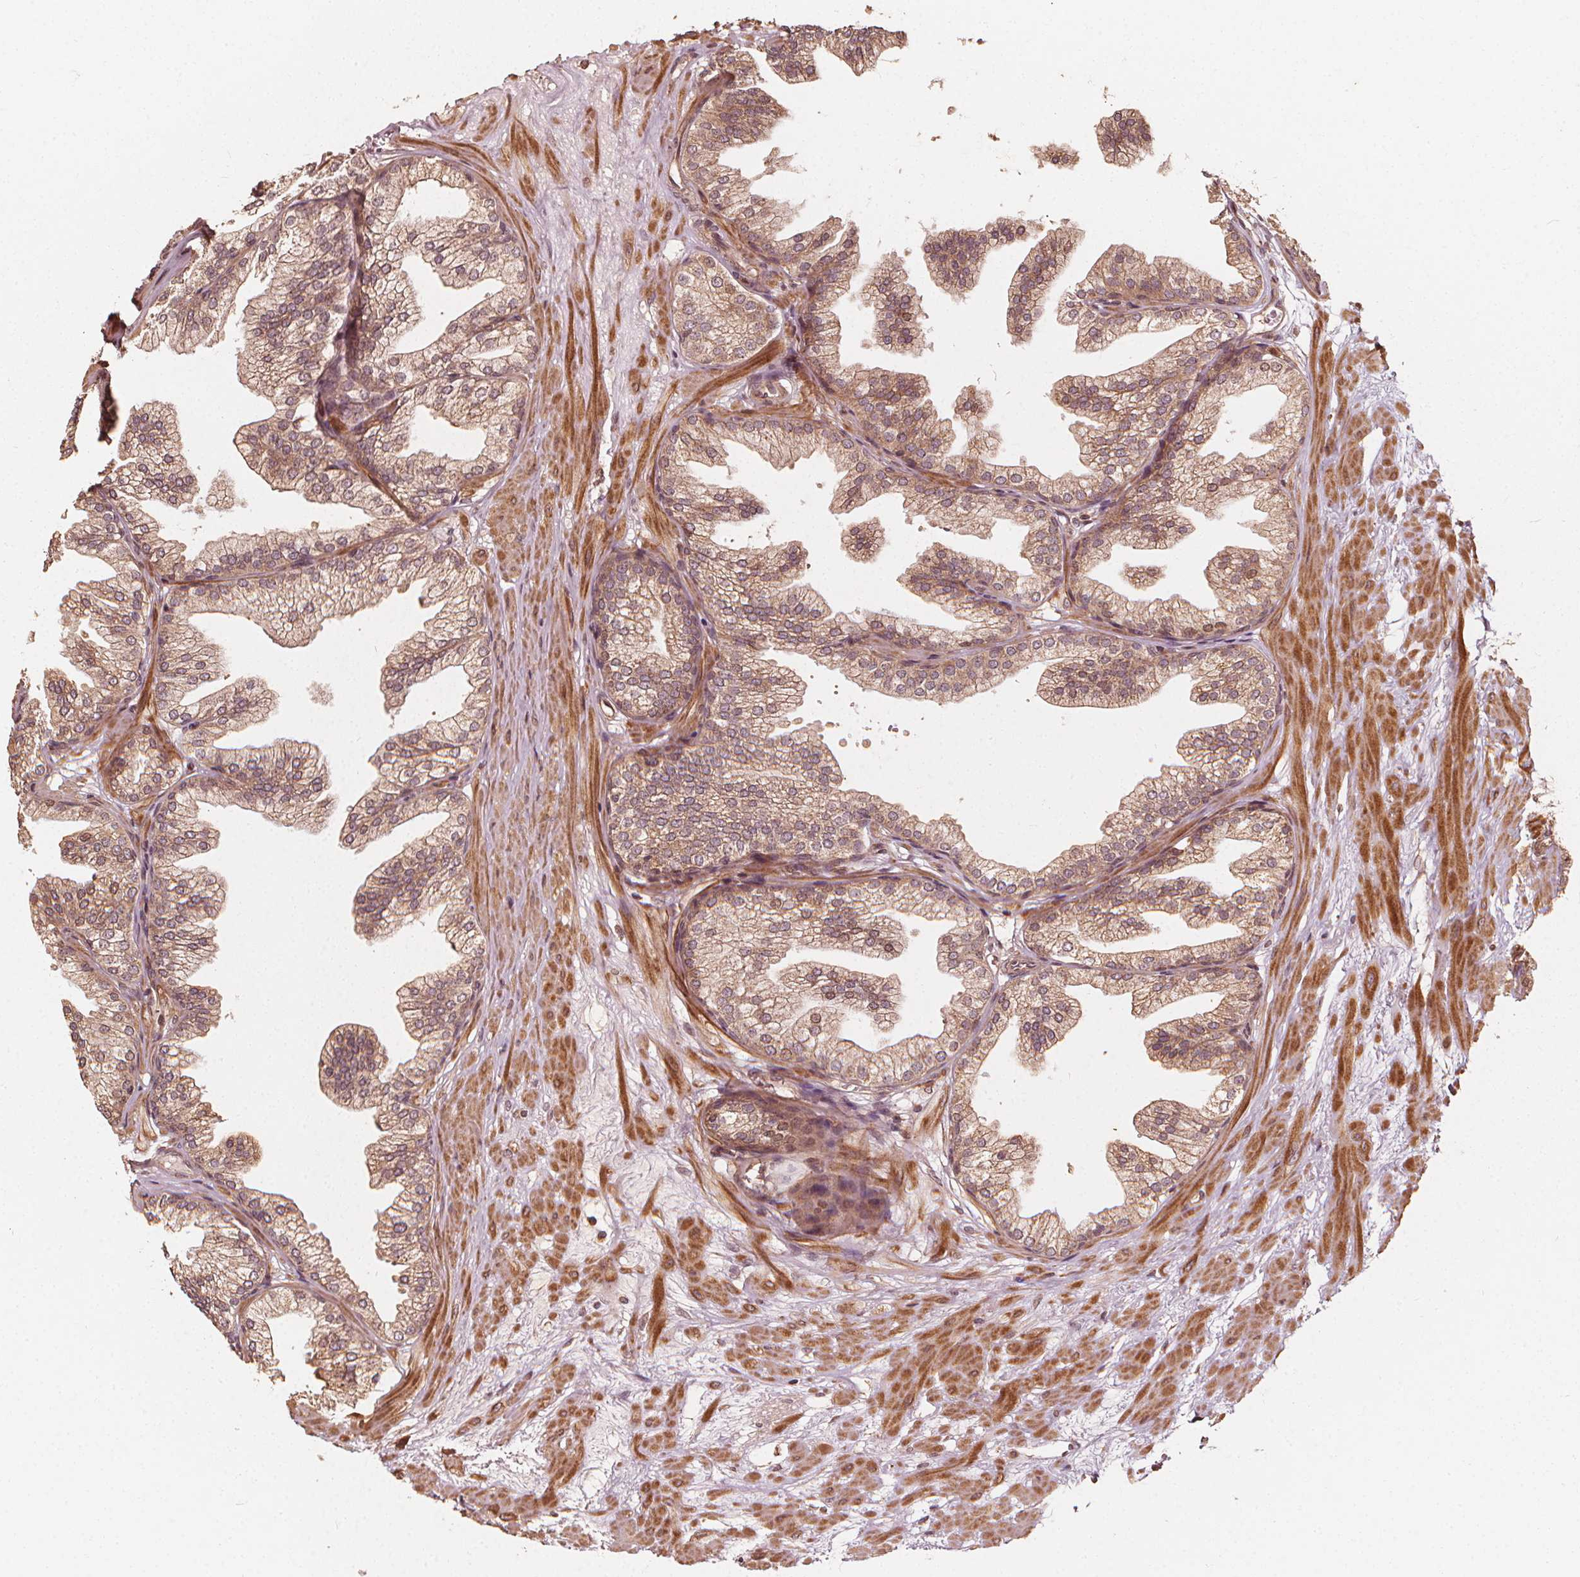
{"staining": {"intensity": "moderate", "quantity": ">75%", "location": "cytoplasmic/membranous,nuclear"}, "tissue": "prostate", "cell_type": "Glandular cells", "image_type": "normal", "snomed": [{"axis": "morphology", "description": "Normal tissue, NOS"}, {"axis": "topography", "description": "Prostate"}], "caption": "A medium amount of moderate cytoplasmic/membranous,nuclear staining is appreciated in about >75% of glandular cells in benign prostate.", "gene": "NPC1", "patient": {"sex": "male", "age": 37}}